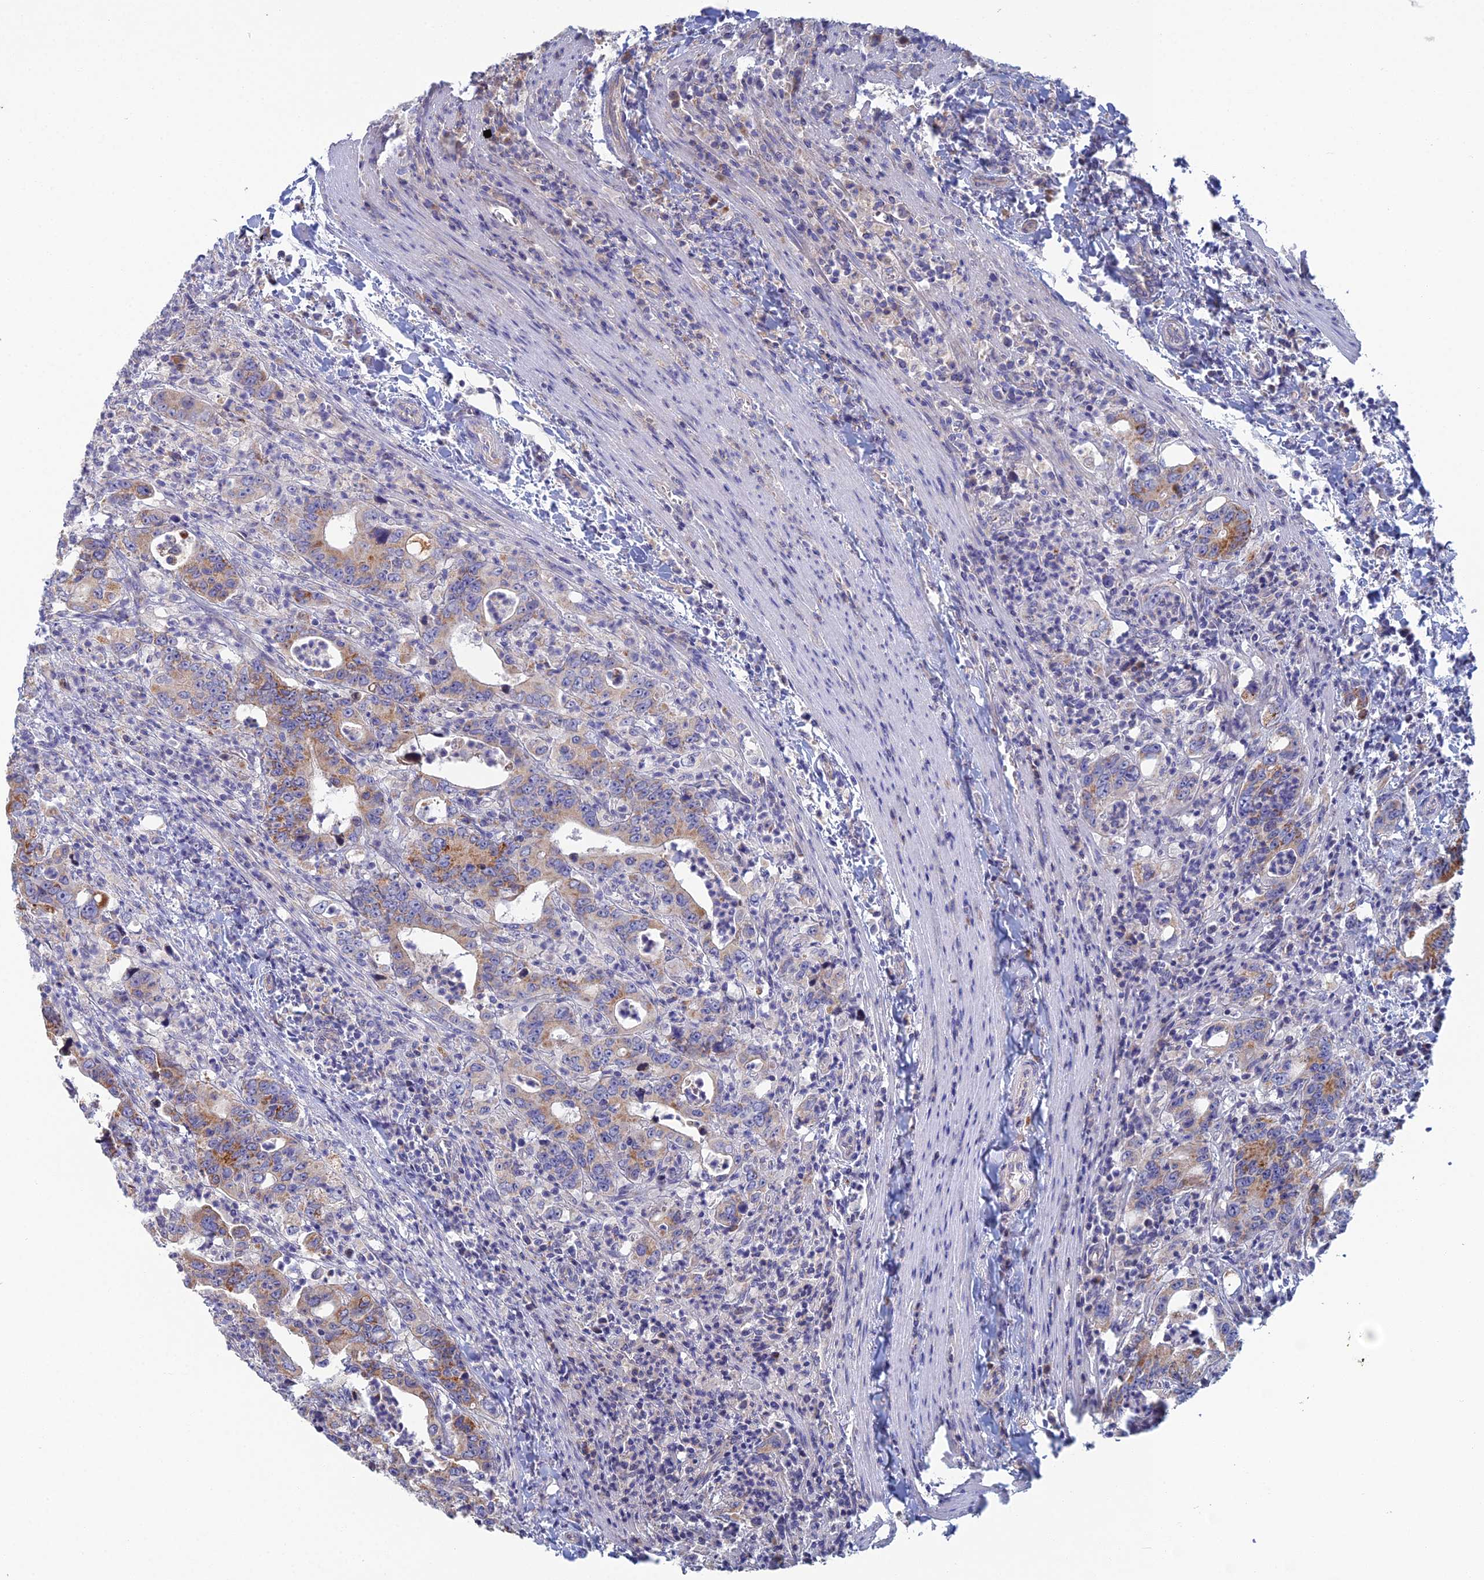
{"staining": {"intensity": "moderate", "quantity": "25%-75%", "location": "cytoplasmic/membranous"}, "tissue": "colorectal cancer", "cell_type": "Tumor cells", "image_type": "cancer", "snomed": [{"axis": "morphology", "description": "Adenocarcinoma, NOS"}, {"axis": "topography", "description": "Colon"}], "caption": "Human colorectal cancer stained with a protein marker displays moderate staining in tumor cells.", "gene": "ARL16", "patient": {"sex": "female", "age": 75}}